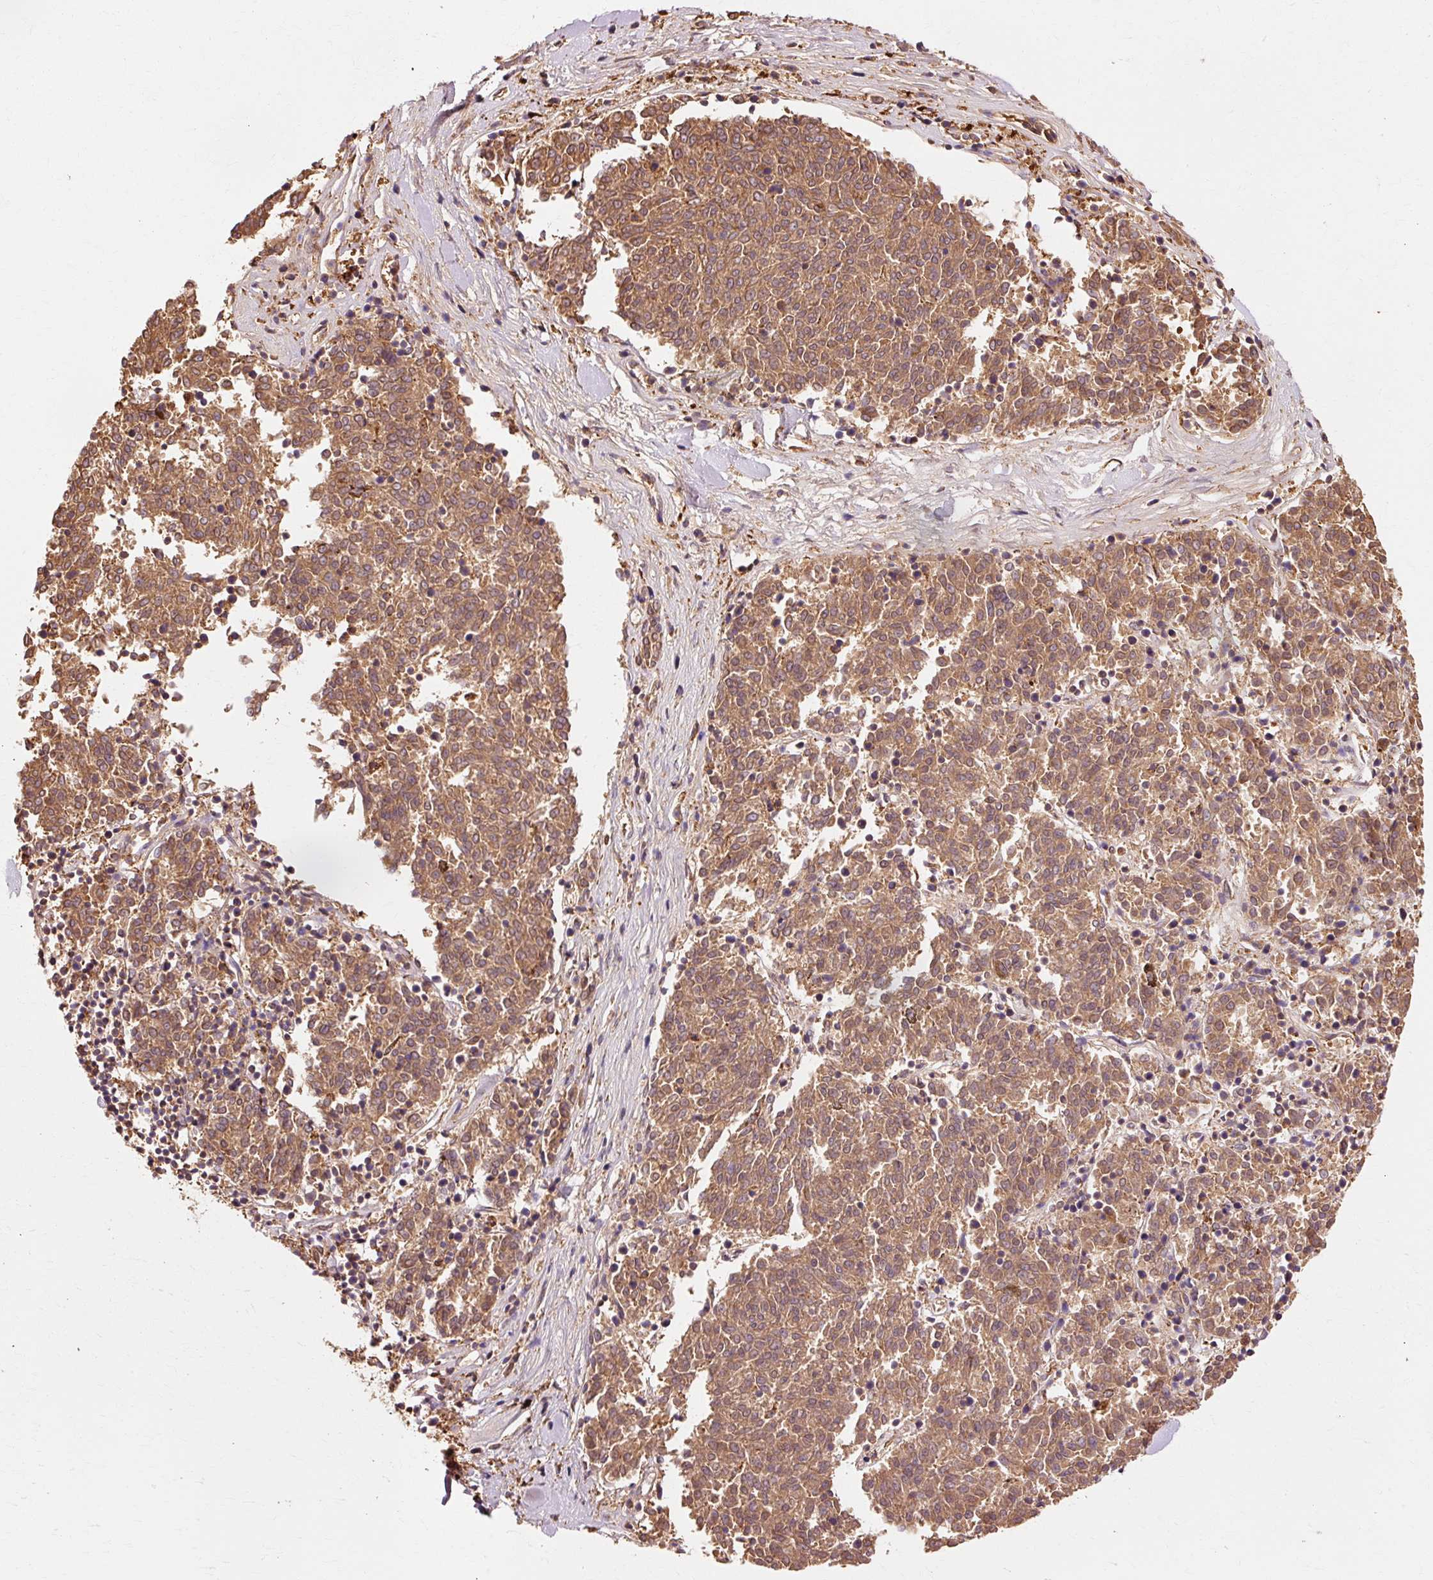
{"staining": {"intensity": "moderate", "quantity": ">75%", "location": "cytoplasmic/membranous"}, "tissue": "melanoma", "cell_type": "Tumor cells", "image_type": "cancer", "snomed": [{"axis": "morphology", "description": "Malignant melanoma, NOS"}, {"axis": "topography", "description": "Skin"}], "caption": "A brown stain labels moderate cytoplasmic/membranous staining of a protein in human melanoma tumor cells.", "gene": "GPX1", "patient": {"sex": "female", "age": 72}}